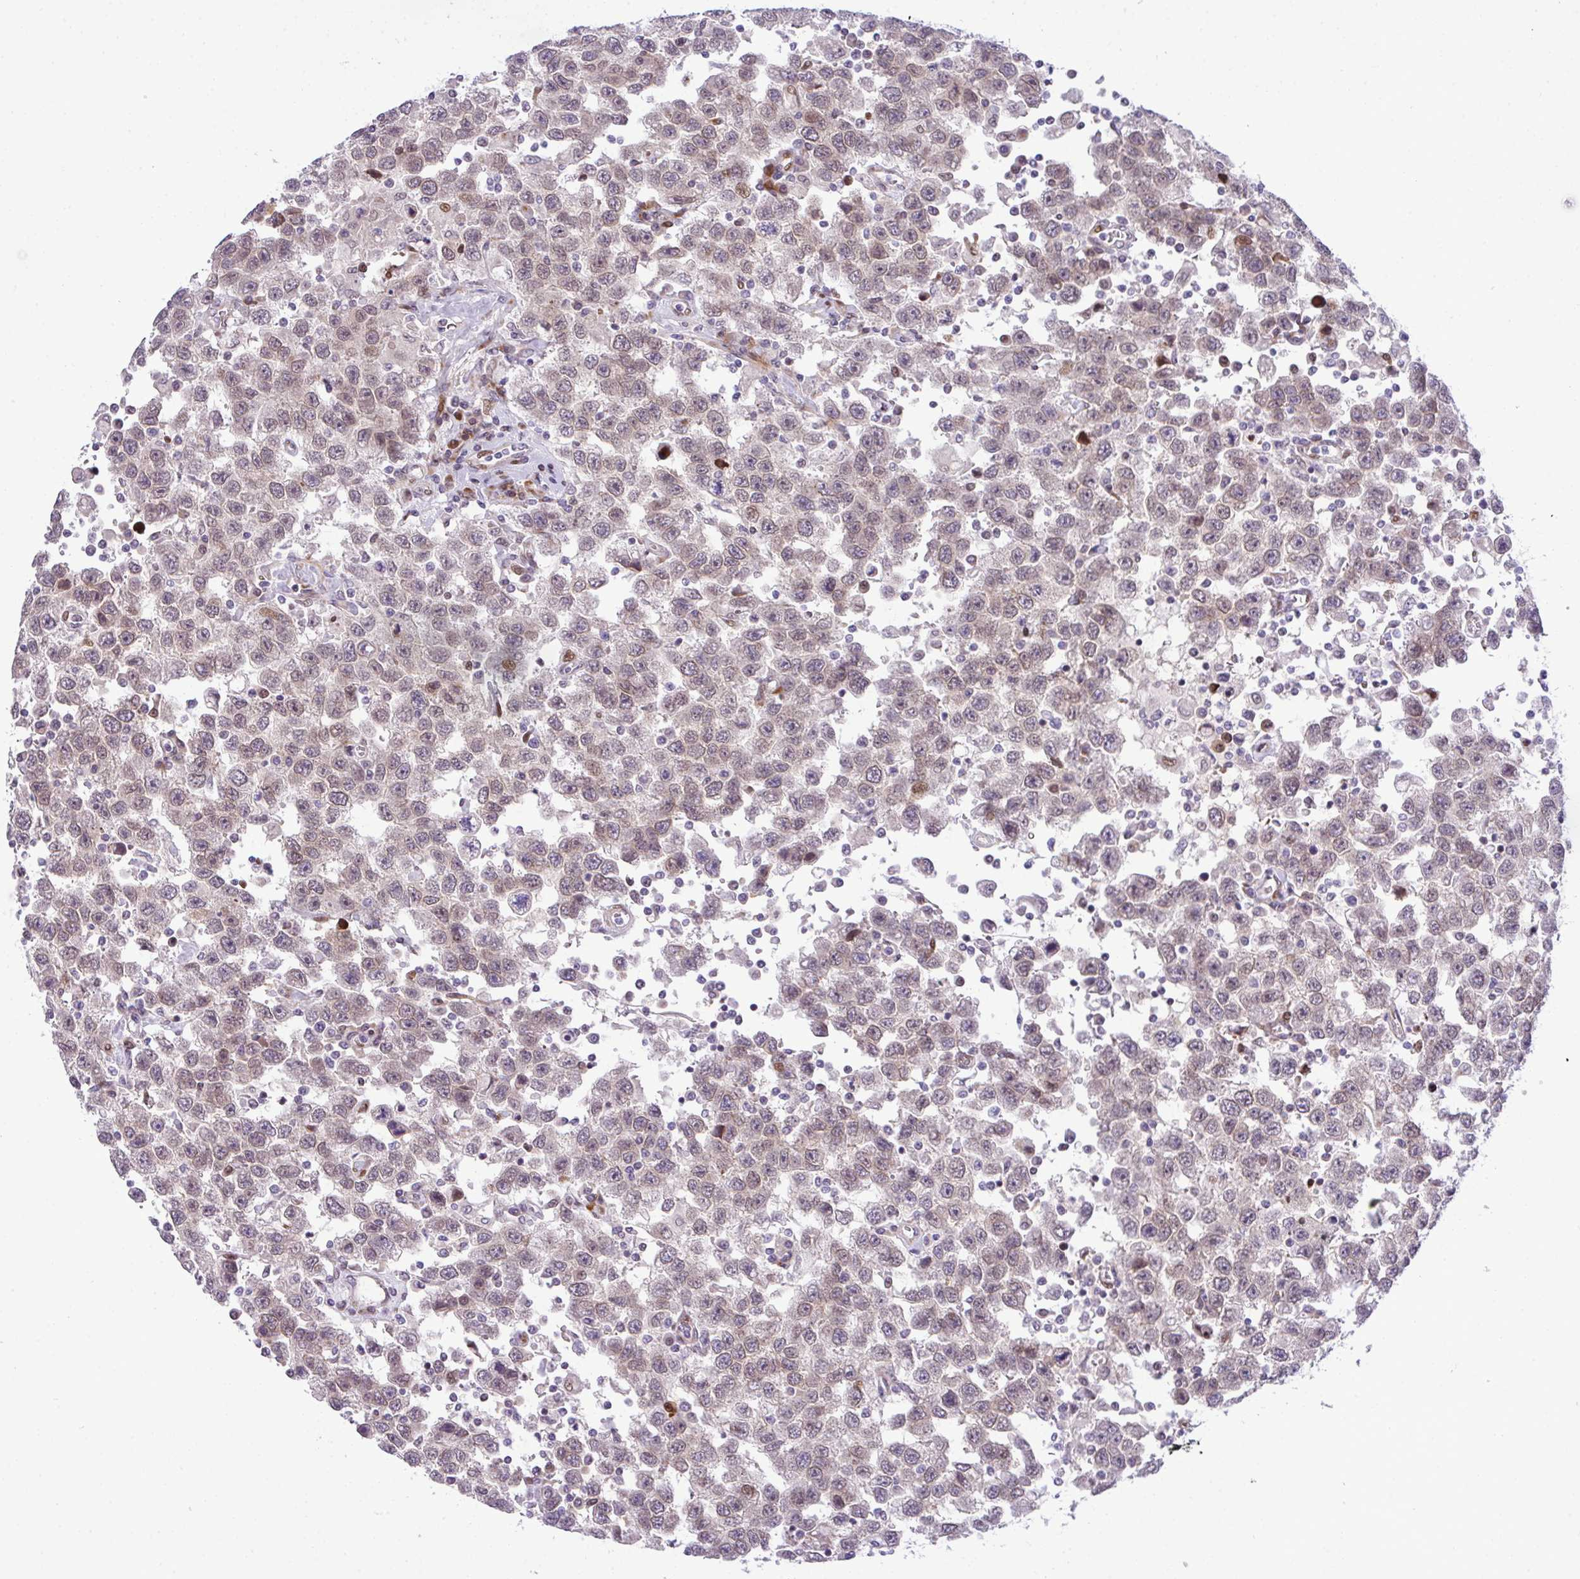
{"staining": {"intensity": "negative", "quantity": "none", "location": "none"}, "tissue": "testis cancer", "cell_type": "Tumor cells", "image_type": "cancer", "snomed": [{"axis": "morphology", "description": "Seminoma, NOS"}, {"axis": "topography", "description": "Testis"}], "caption": "A photomicrograph of human testis seminoma is negative for staining in tumor cells.", "gene": "CASTOR2", "patient": {"sex": "male", "age": 41}}